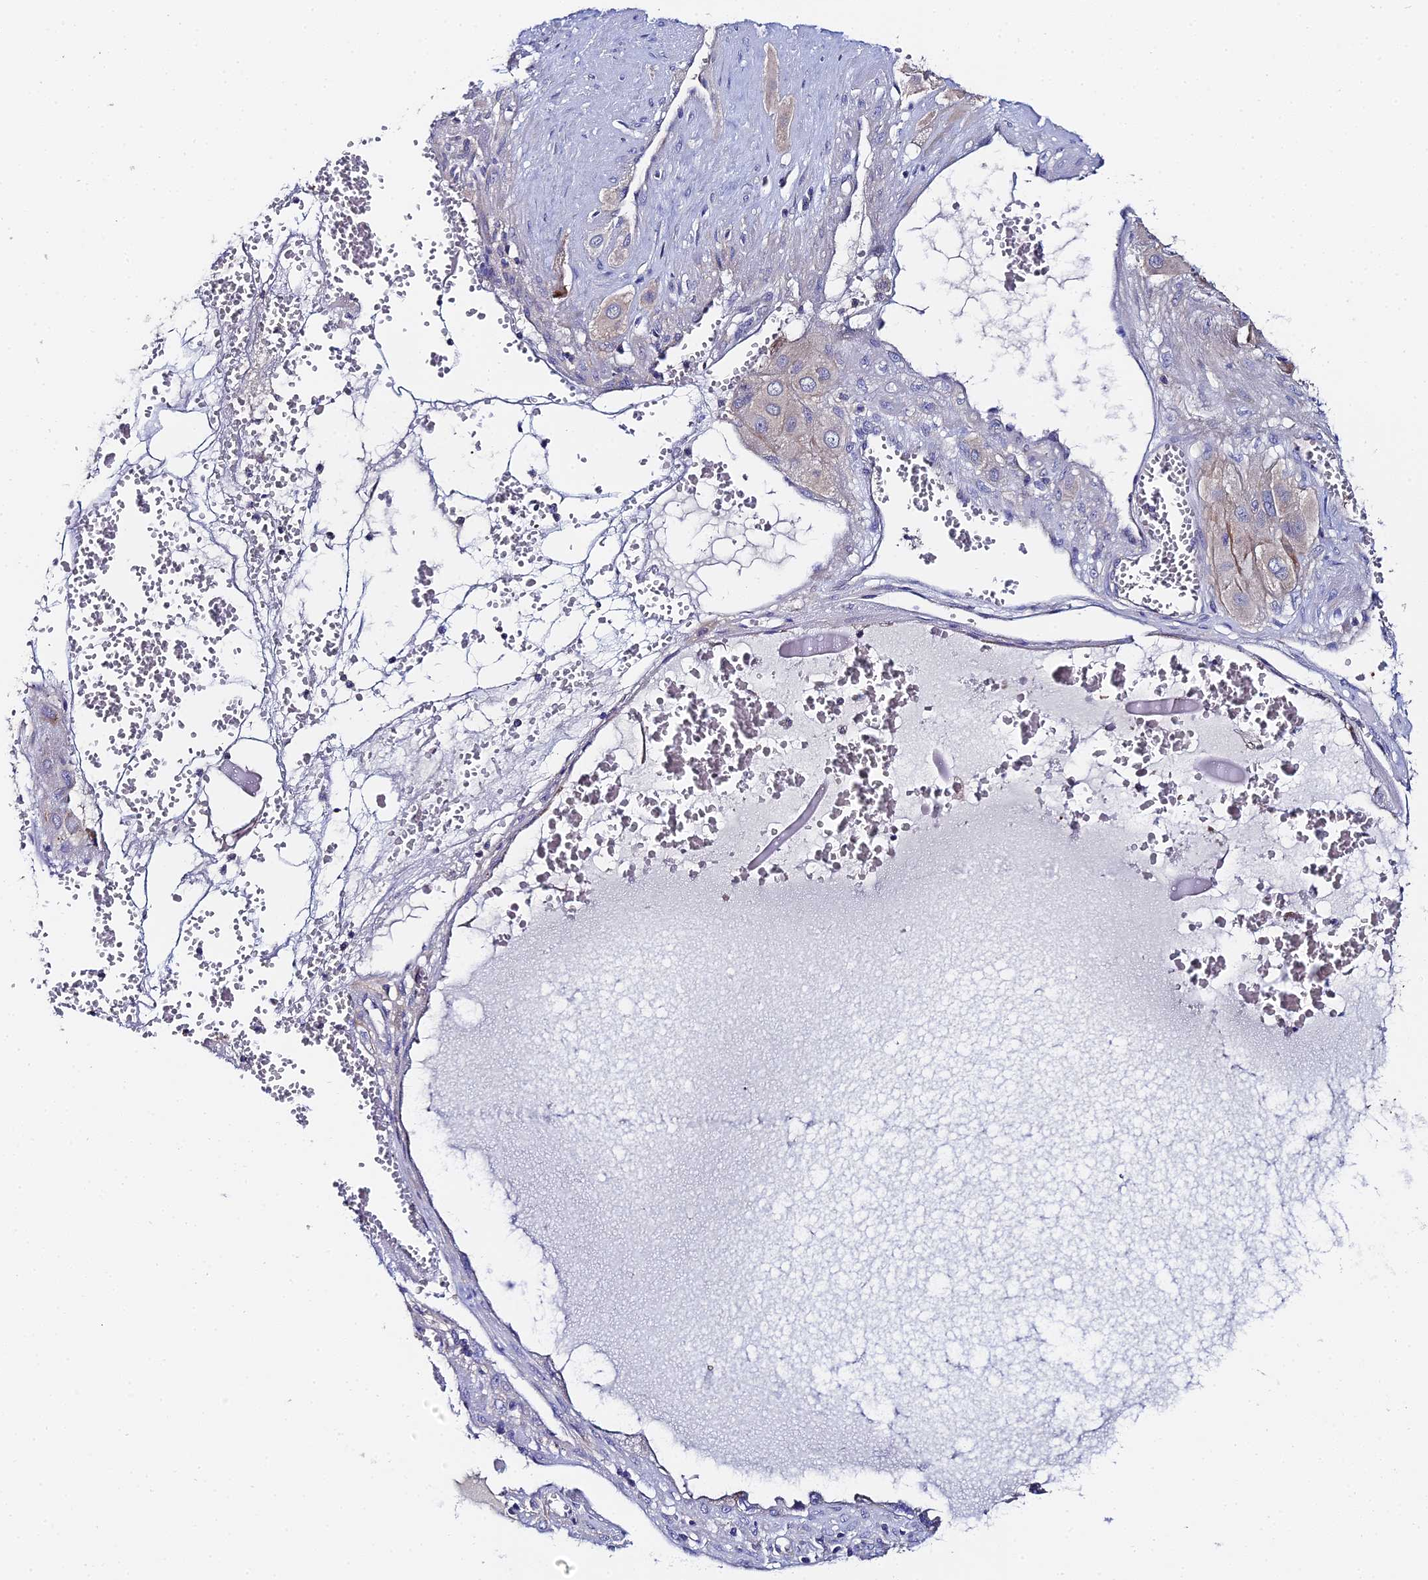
{"staining": {"intensity": "weak", "quantity": "<25%", "location": "cytoplasmic/membranous"}, "tissue": "cervical cancer", "cell_type": "Tumor cells", "image_type": "cancer", "snomed": [{"axis": "morphology", "description": "Squamous cell carcinoma, NOS"}, {"axis": "topography", "description": "Cervix"}], "caption": "Immunohistochemistry histopathology image of neoplastic tissue: human squamous cell carcinoma (cervical) stained with DAB (3,3'-diaminobenzidine) exhibits no significant protein staining in tumor cells.", "gene": "UBE2L3", "patient": {"sex": "female", "age": 34}}